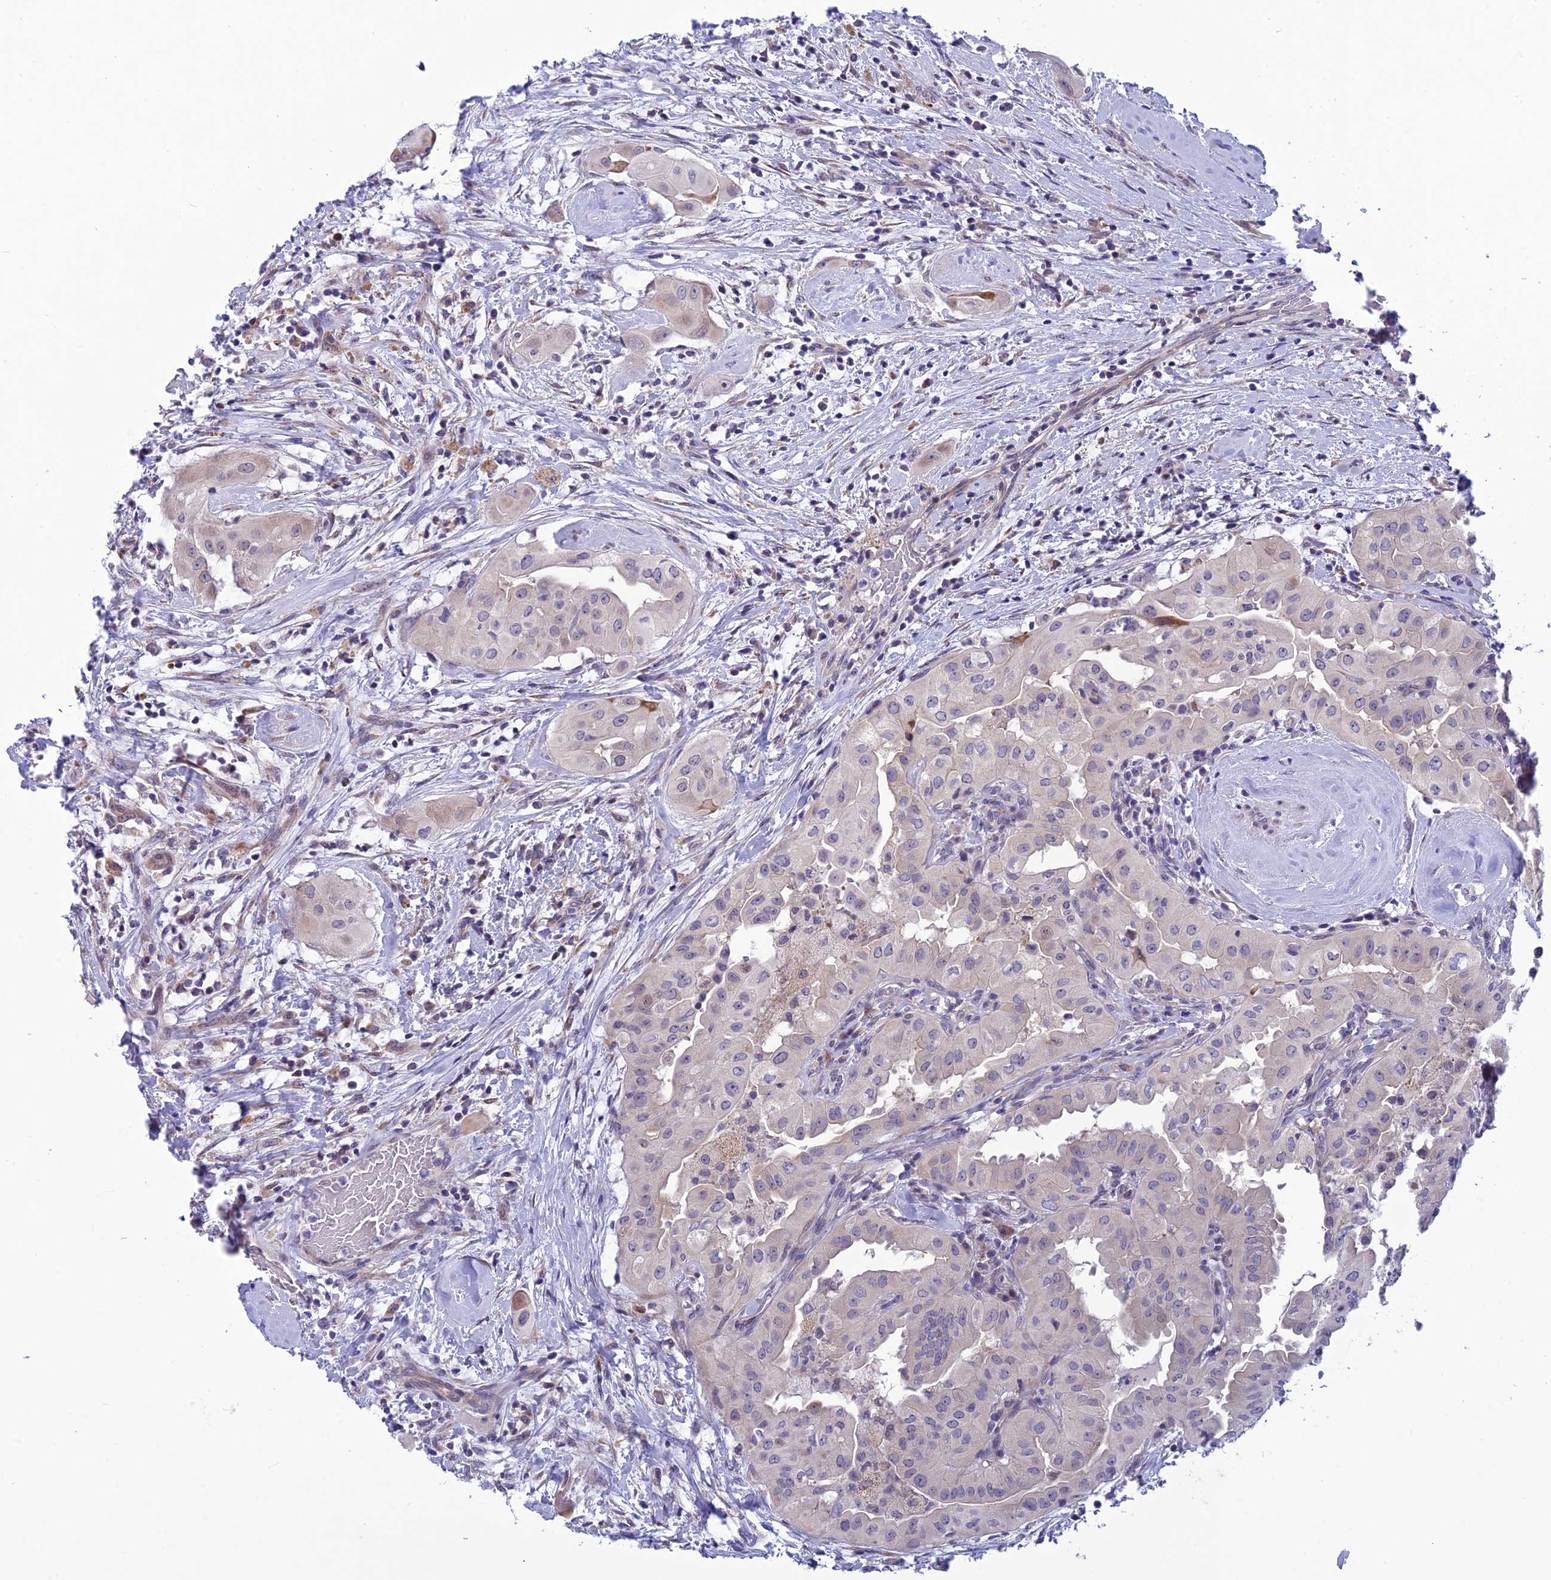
{"staining": {"intensity": "negative", "quantity": "none", "location": "none"}, "tissue": "thyroid cancer", "cell_type": "Tumor cells", "image_type": "cancer", "snomed": [{"axis": "morphology", "description": "Papillary adenocarcinoma, NOS"}, {"axis": "topography", "description": "Thyroid gland"}], "caption": "Immunohistochemistry (IHC) image of neoplastic tissue: papillary adenocarcinoma (thyroid) stained with DAB (3,3'-diaminobenzidine) demonstrates no significant protein staining in tumor cells.", "gene": "PSMF1", "patient": {"sex": "female", "age": 59}}